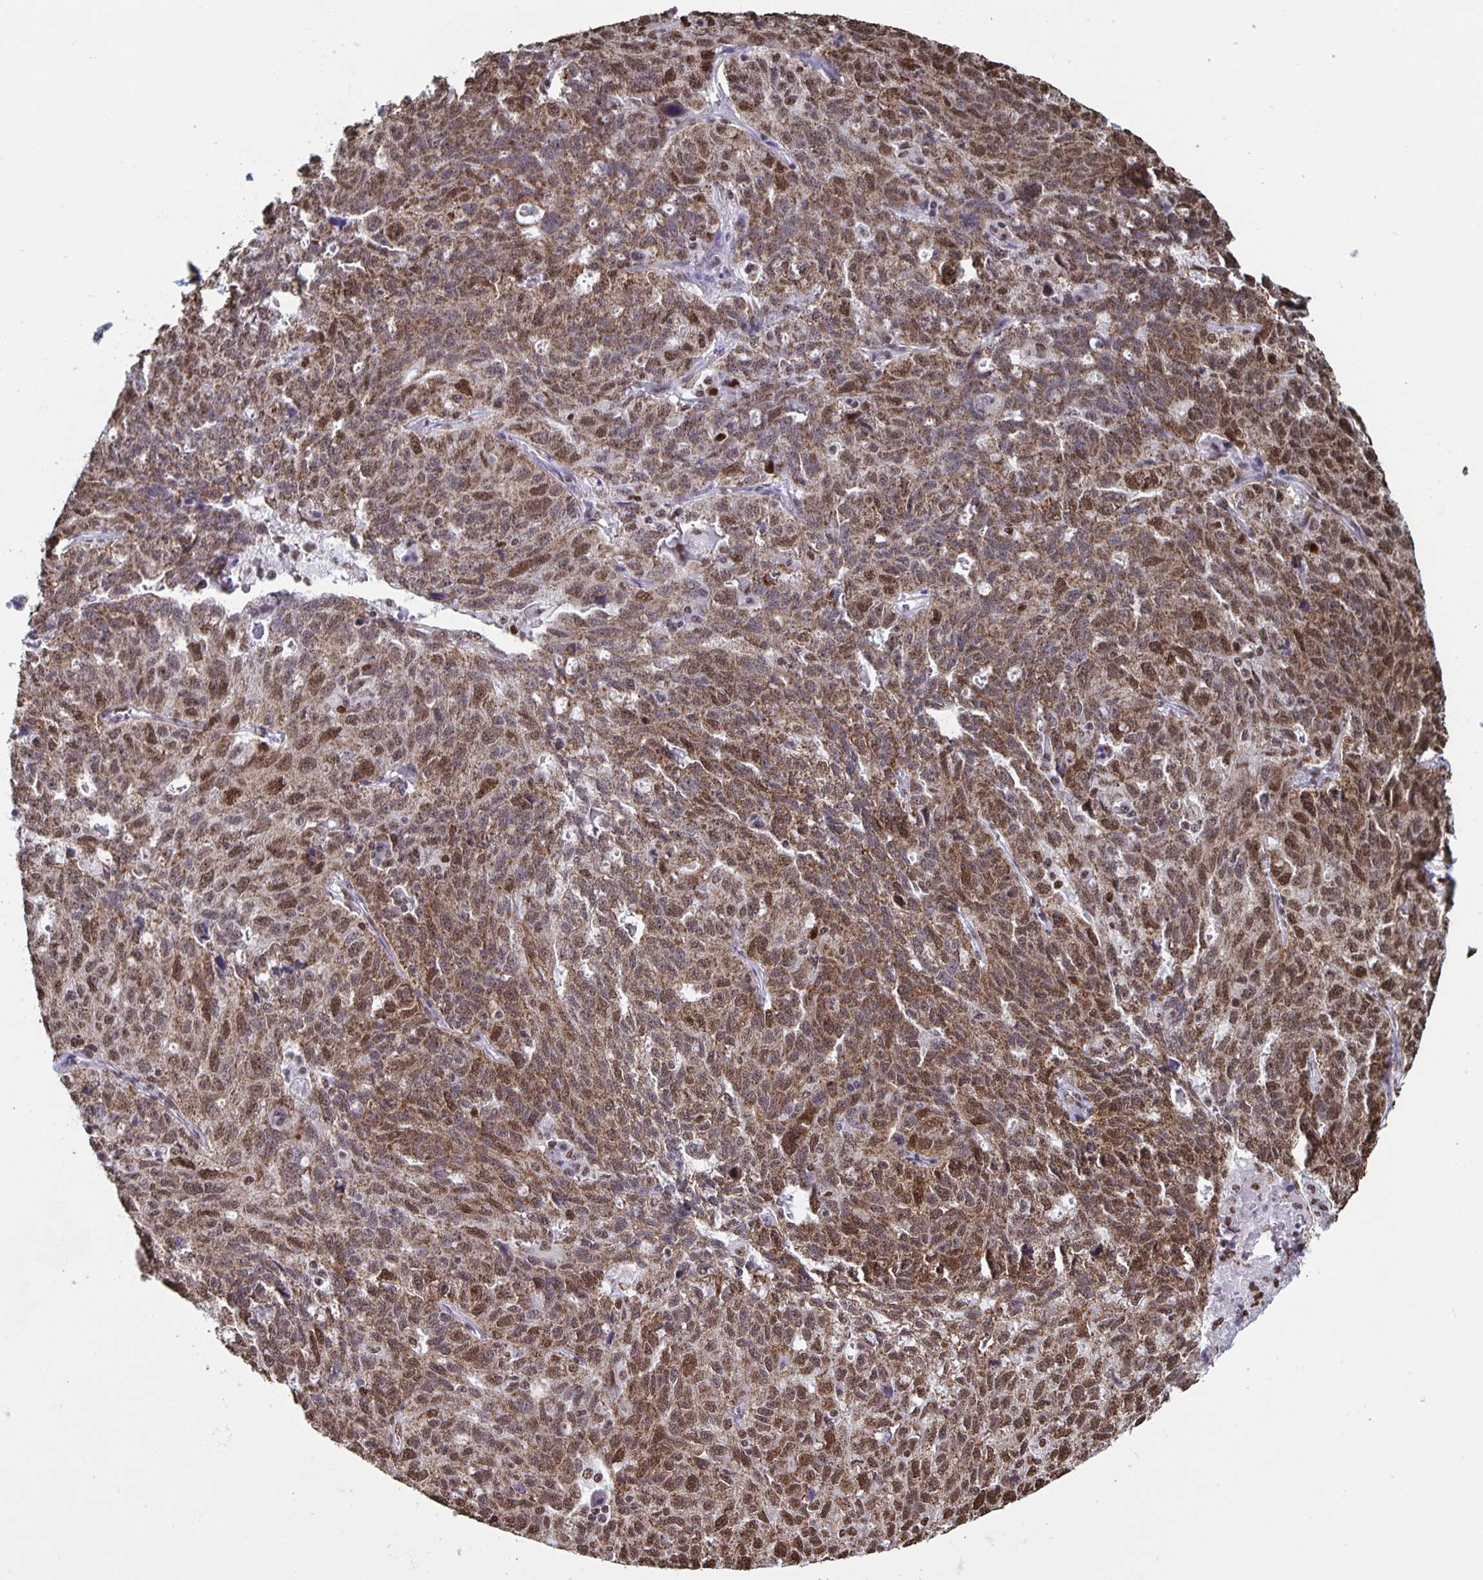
{"staining": {"intensity": "moderate", "quantity": ">75%", "location": "cytoplasmic/membranous,nuclear"}, "tissue": "ovarian cancer", "cell_type": "Tumor cells", "image_type": "cancer", "snomed": [{"axis": "morphology", "description": "Cystadenocarcinoma, serous, NOS"}, {"axis": "topography", "description": "Ovary"}], "caption": "Human ovarian cancer (serous cystadenocarcinoma) stained with a protein marker demonstrates moderate staining in tumor cells.", "gene": "DUT", "patient": {"sex": "female", "age": 71}}